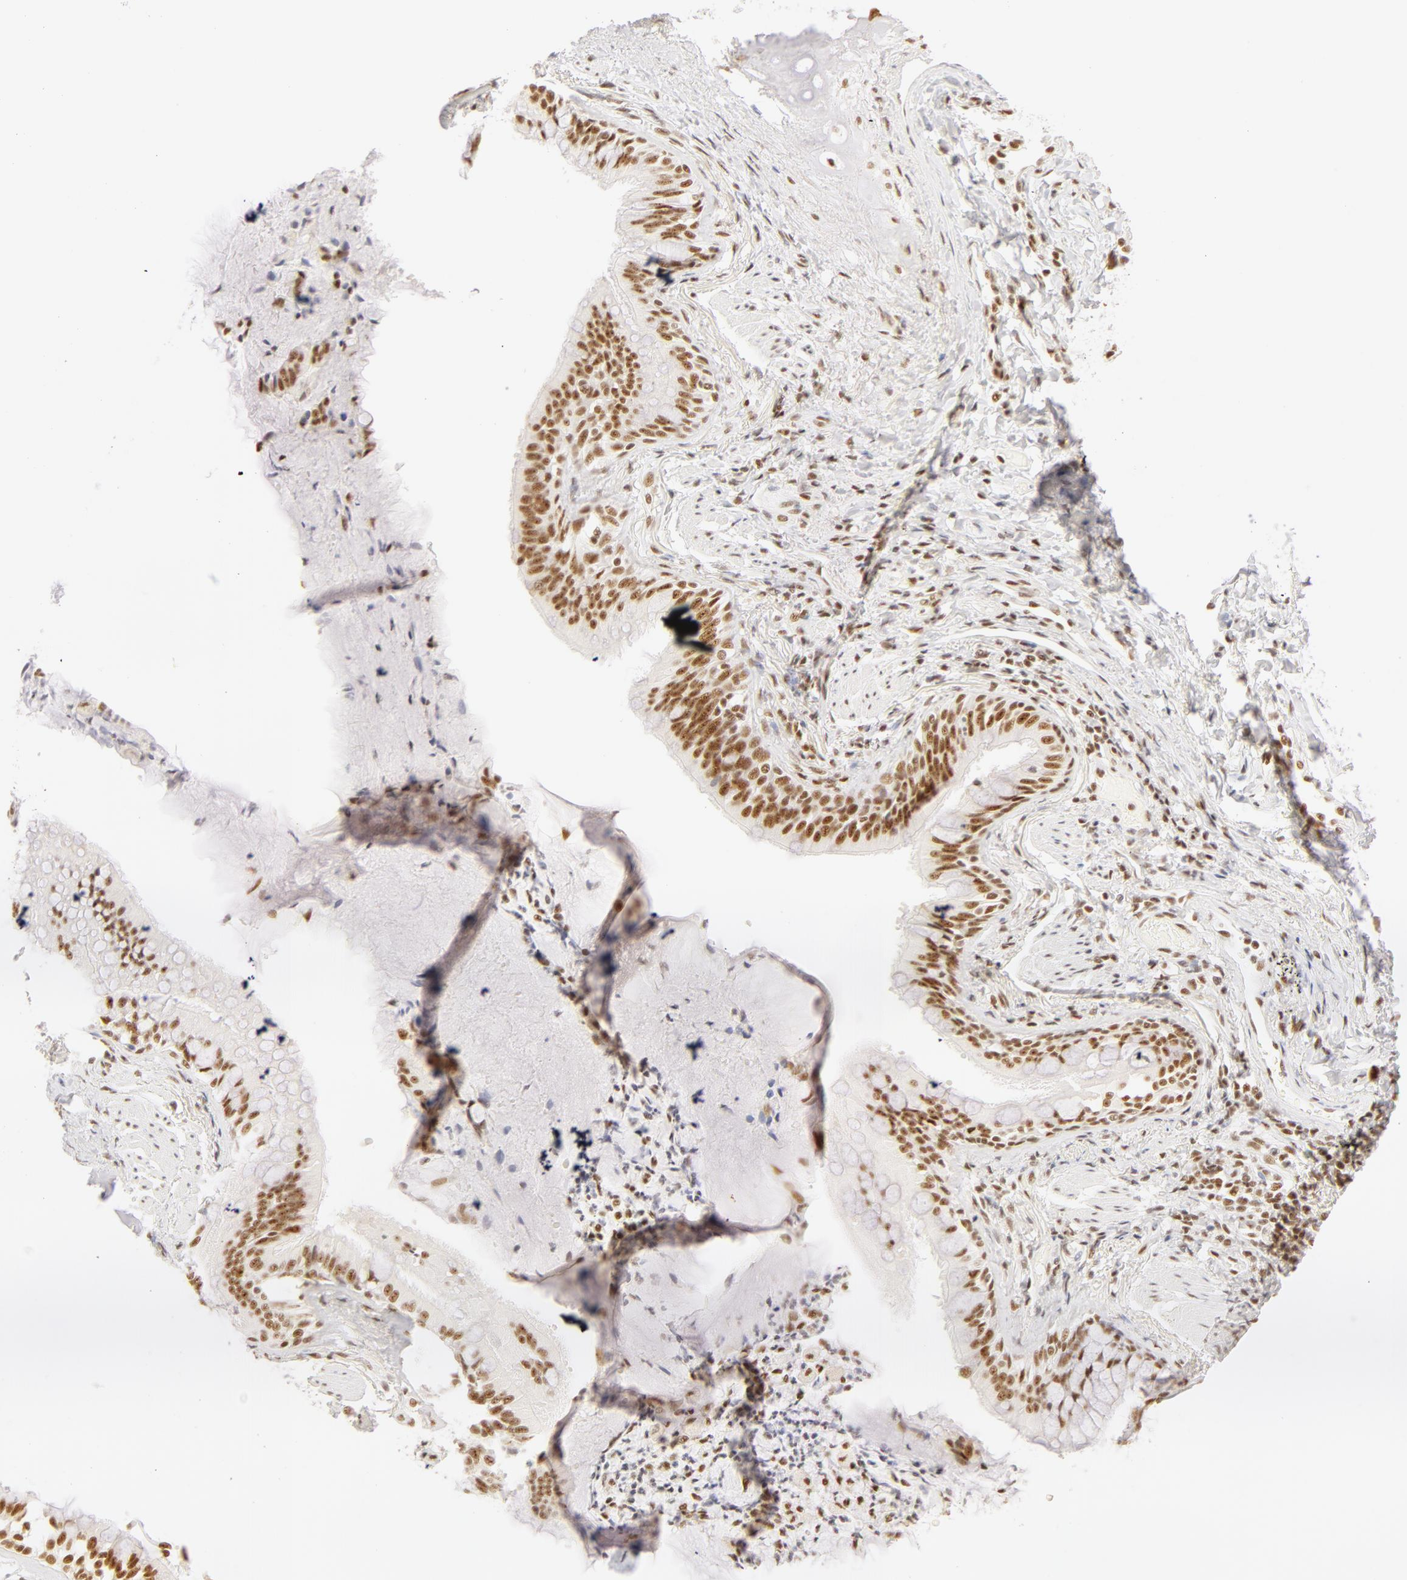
{"staining": {"intensity": "moderate", "quantity": ">75%", "location": "nuclear"}, "tissue": "bronchus", "cell_type": "Respiratory epithelial cells", "image_type": "normal", "snomed": [{"axis": "morphology", "description": "Normal tissue, NOS"}, {"axis": "topography", "description": "Lung"}], "caption": "This micrograph shows immunohistochemistry (IHC) staining of unremarkable human bronchus, with medium moderate nuclear positivity in about >75% of respiratory epithelial cells.", "gene": "RBM39", "patient": {"sex": "male", "age": 54}}